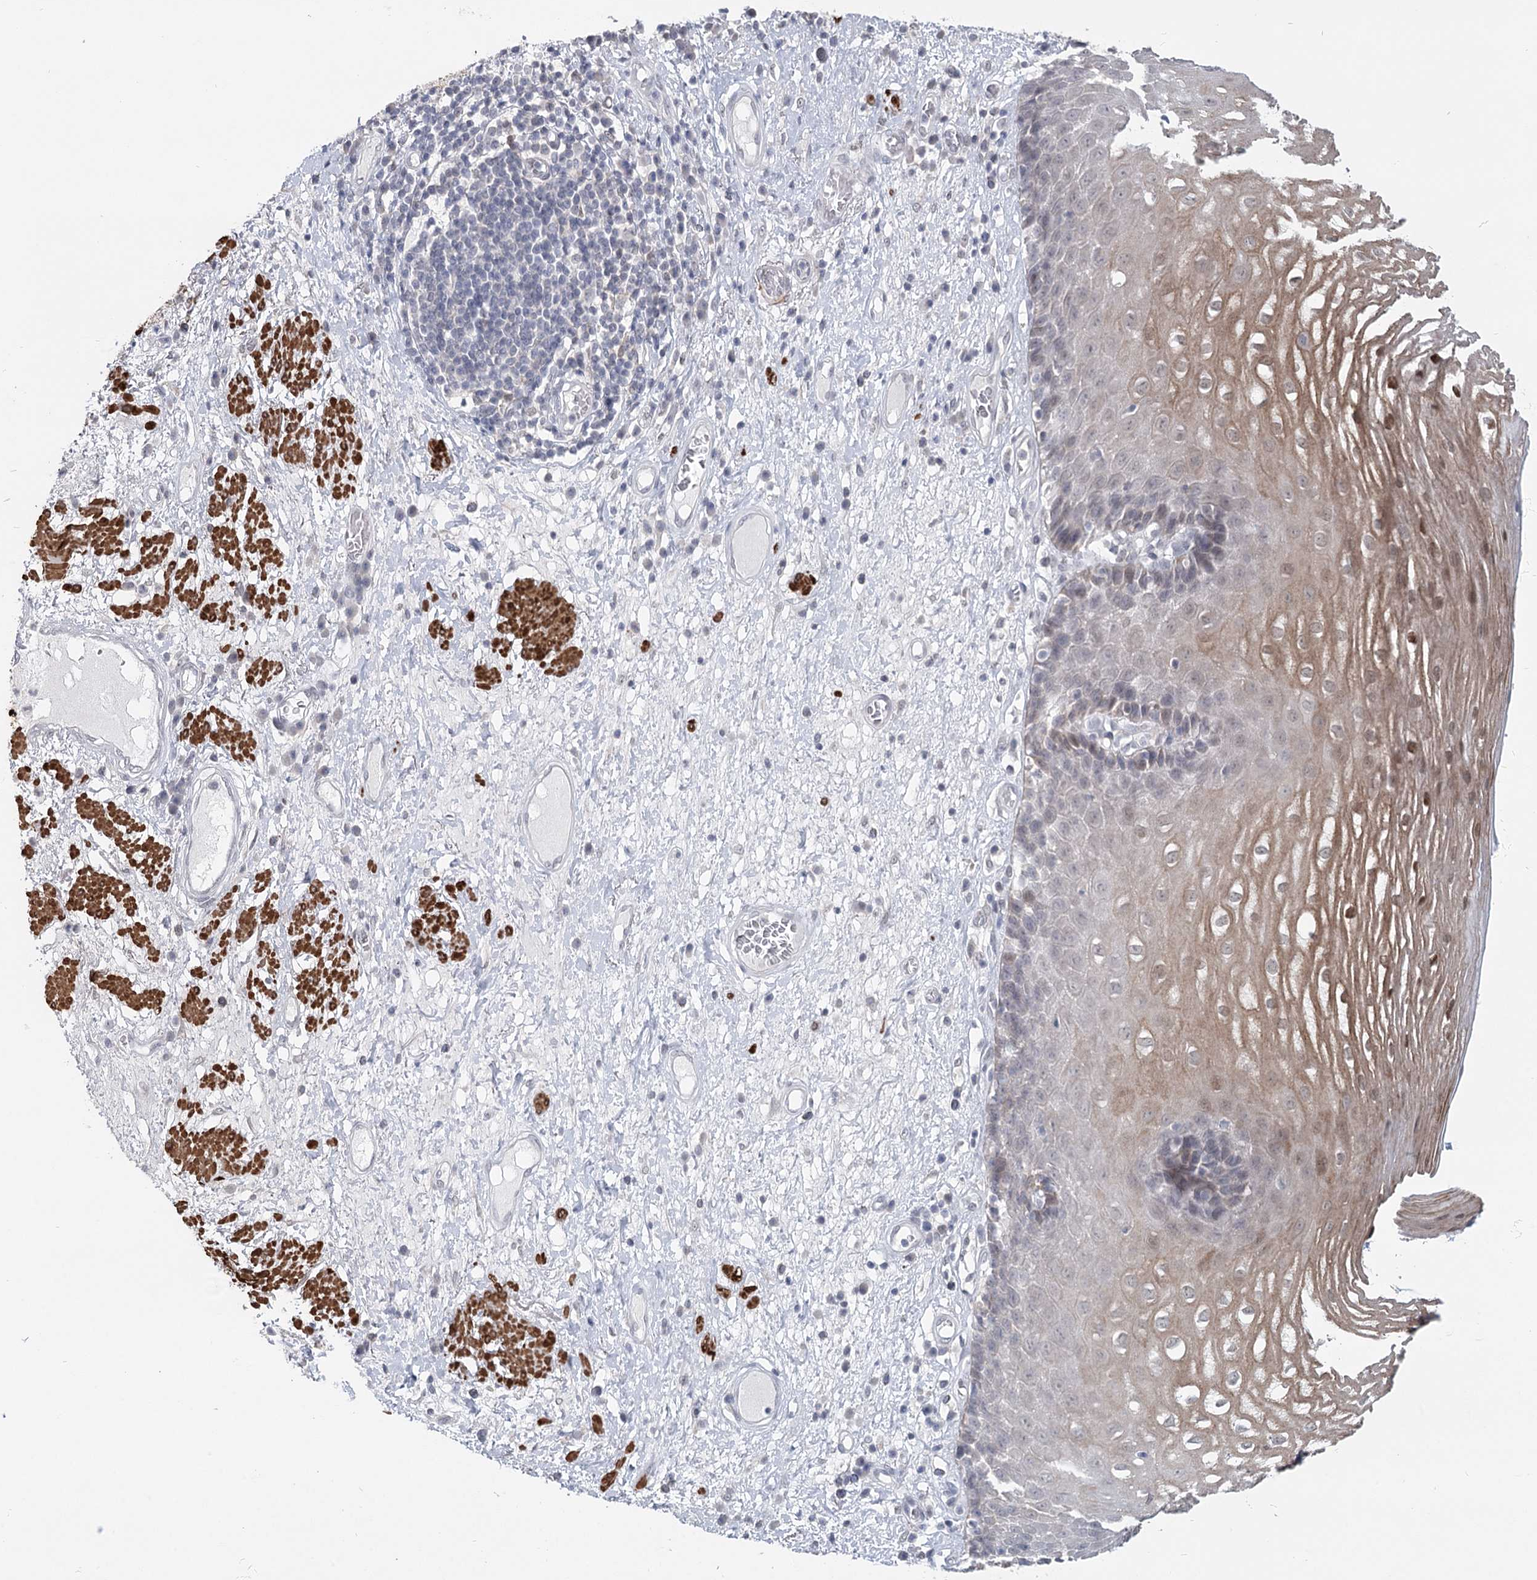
{"staining": {"intensity": "moderate", "quantity": "<25%", "location": "cytoplasmic/membranous,nuclear"}, "tissue": "esophagus", "cell_type": "Squamous epithelial cells", "image_type": "normal", "snomed": [{"axis": "morphology", "description": "Normal tissue, NOS"}, {"axis": "morphology", "description": "Adenocarcinoma, NOS"}, {"axis": "topography", "description": "Esophagus"}], "caption": "DAB immunohistochemical staining of benign esophagus exhibits moderate cytoplasmic/membranous,nuclear protein positivity in about <25% of squamous epithelial cells. The protein of interest is shown in brown color, while the nuclei are stained blue.", "gene": "TMEM70", "patient": {"sex": "male", "age": 62}}